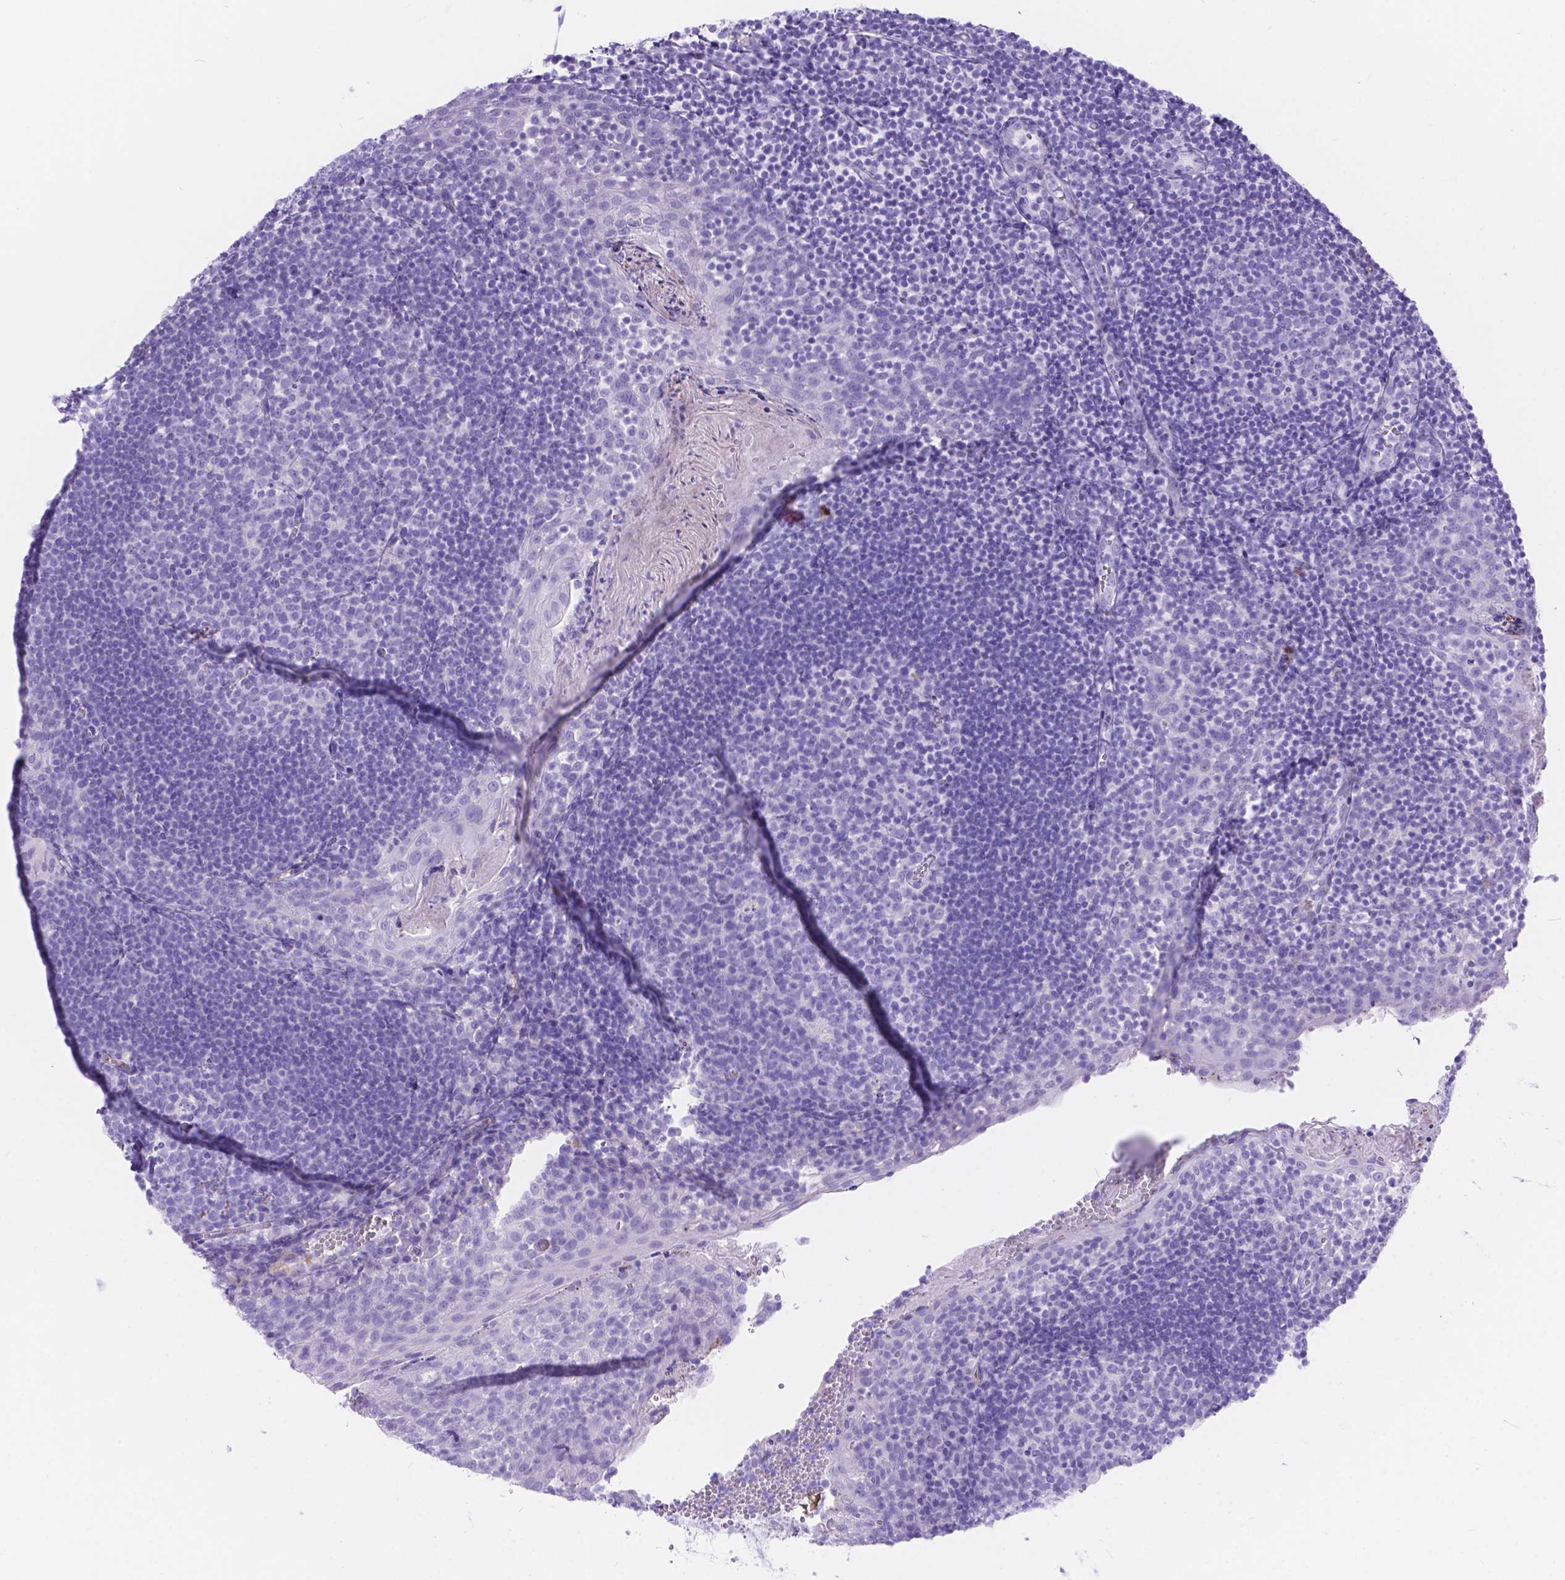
{"staining": {"intensity": "negative", "quantity": "none", "location": "none"}, "tissue": "lymph node", "cell_type": "Germinal center cells", "image_type": "normal", "snomed": [{"axis": "morphology", "description": "Normal tissue, NOS"}, {"axis": "topography", "description": "Lymph node"}], "caption": "High magnification brightfield microscopy of normal lymph node stained with DAB (3,3'-diaminobenzidine) (brown) and counterstained with hematoxylin (blue): germinal center cells show no significant positivity.", "gene": "KLHL10", "patient": {"sex": "female", "age": 21}}